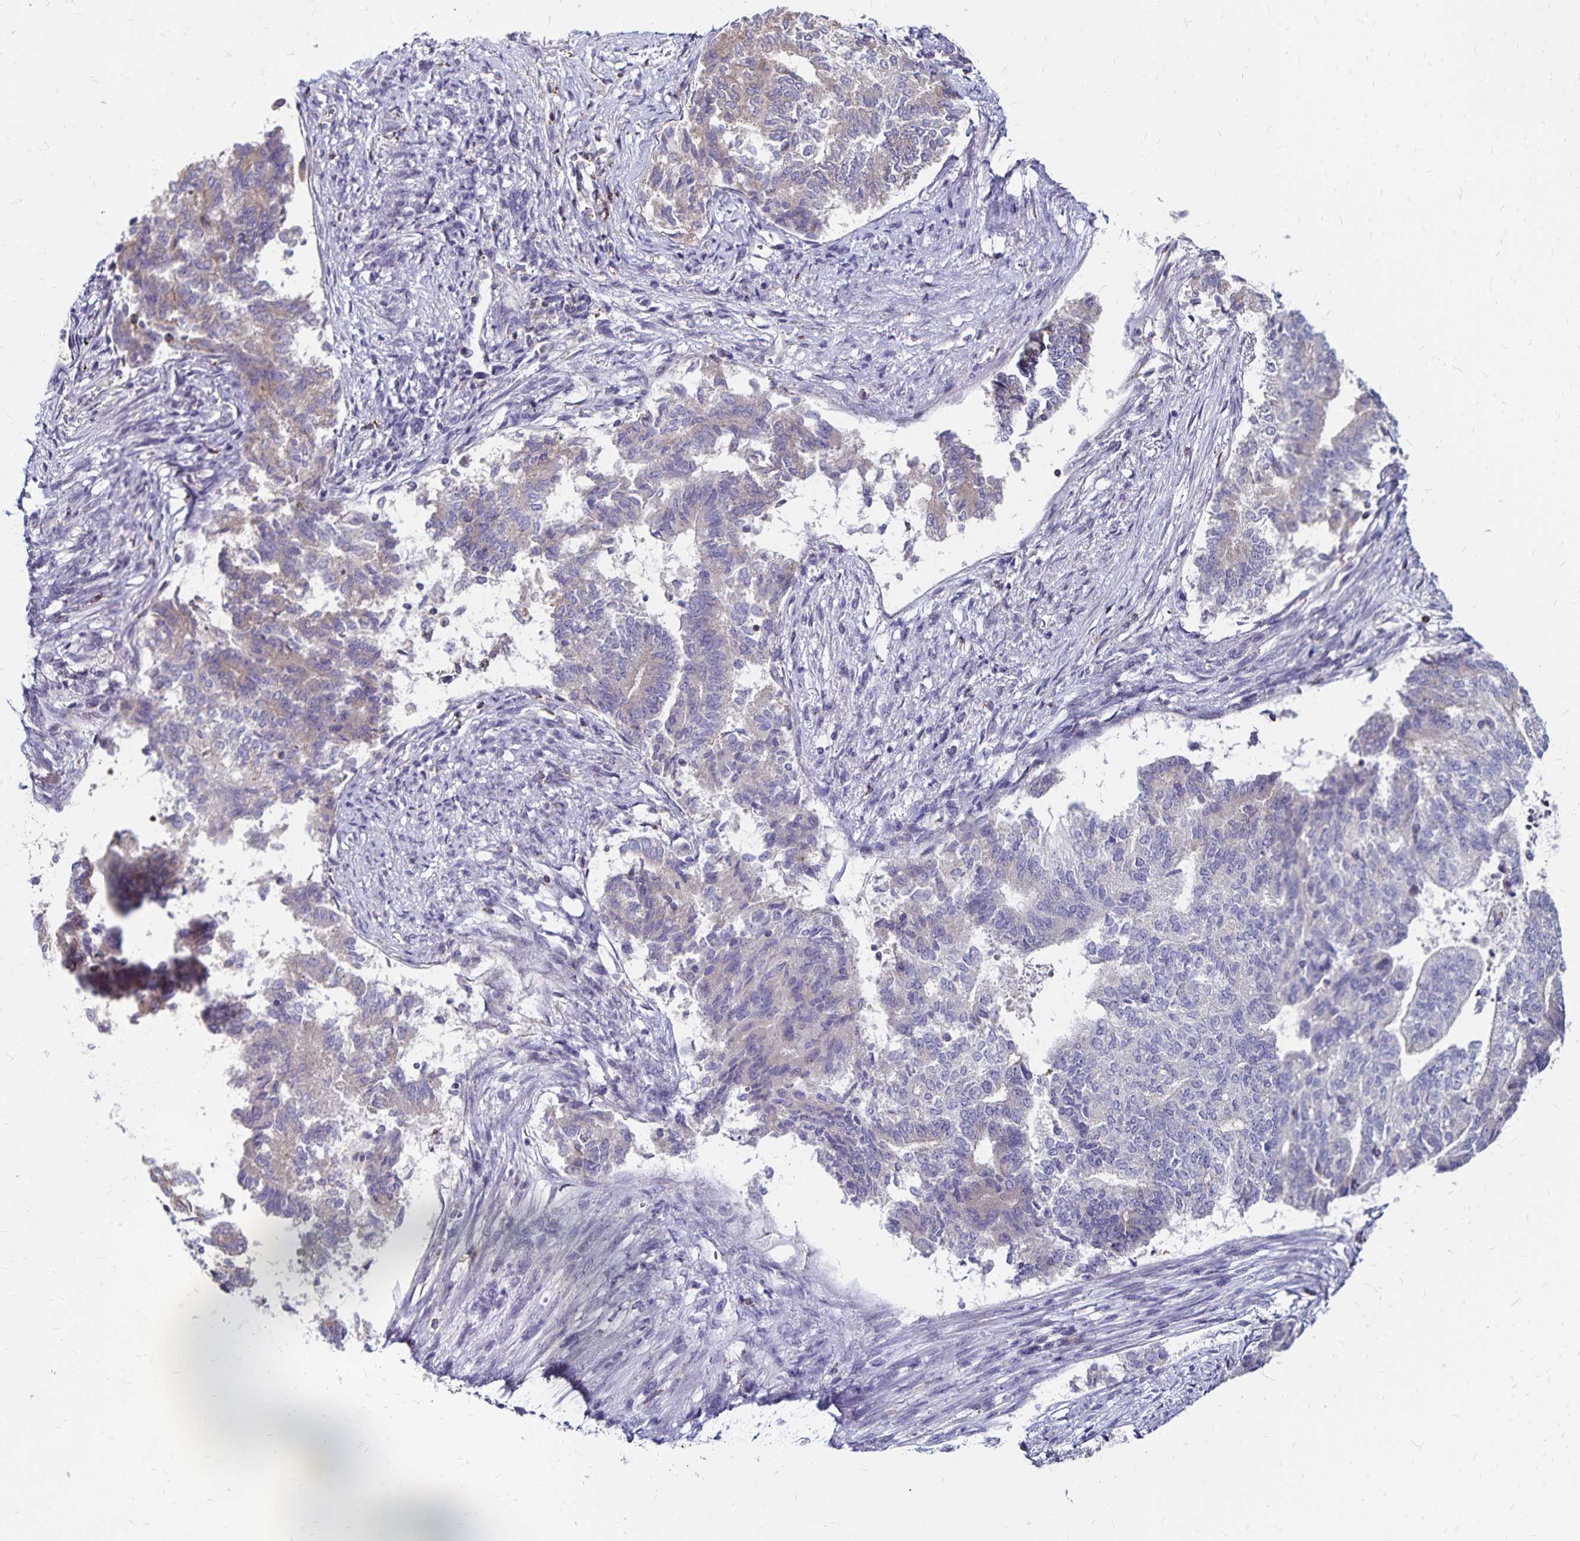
{"staining": {"intensity": "weak", "quantity": "25%-75%", "location": "cytoplasmic/membranous"}, "tissue": "endometrial cancer", "cell_type": "Tumor cells", "image_type": "cancer", "snomed": [{"axis": "morphology", "description": "Adenocarcinoma, NOS"}, {"axis": "topography", "description": "Endometrium"}], "caption": "Immunohistochemical staining of human endometrial cancer shows low levels of weak cytoplasmic/membranous positivity in about 25%-75% of tumor cells. The staining is performed using DAB (3,3'-diaminobenzidine) brown chromogen to label protein expression. The nuclei are counter-stained blue using hematoxylin.", "gene": "NAGPA", "patient": {"sex": "female", "age": 65}}